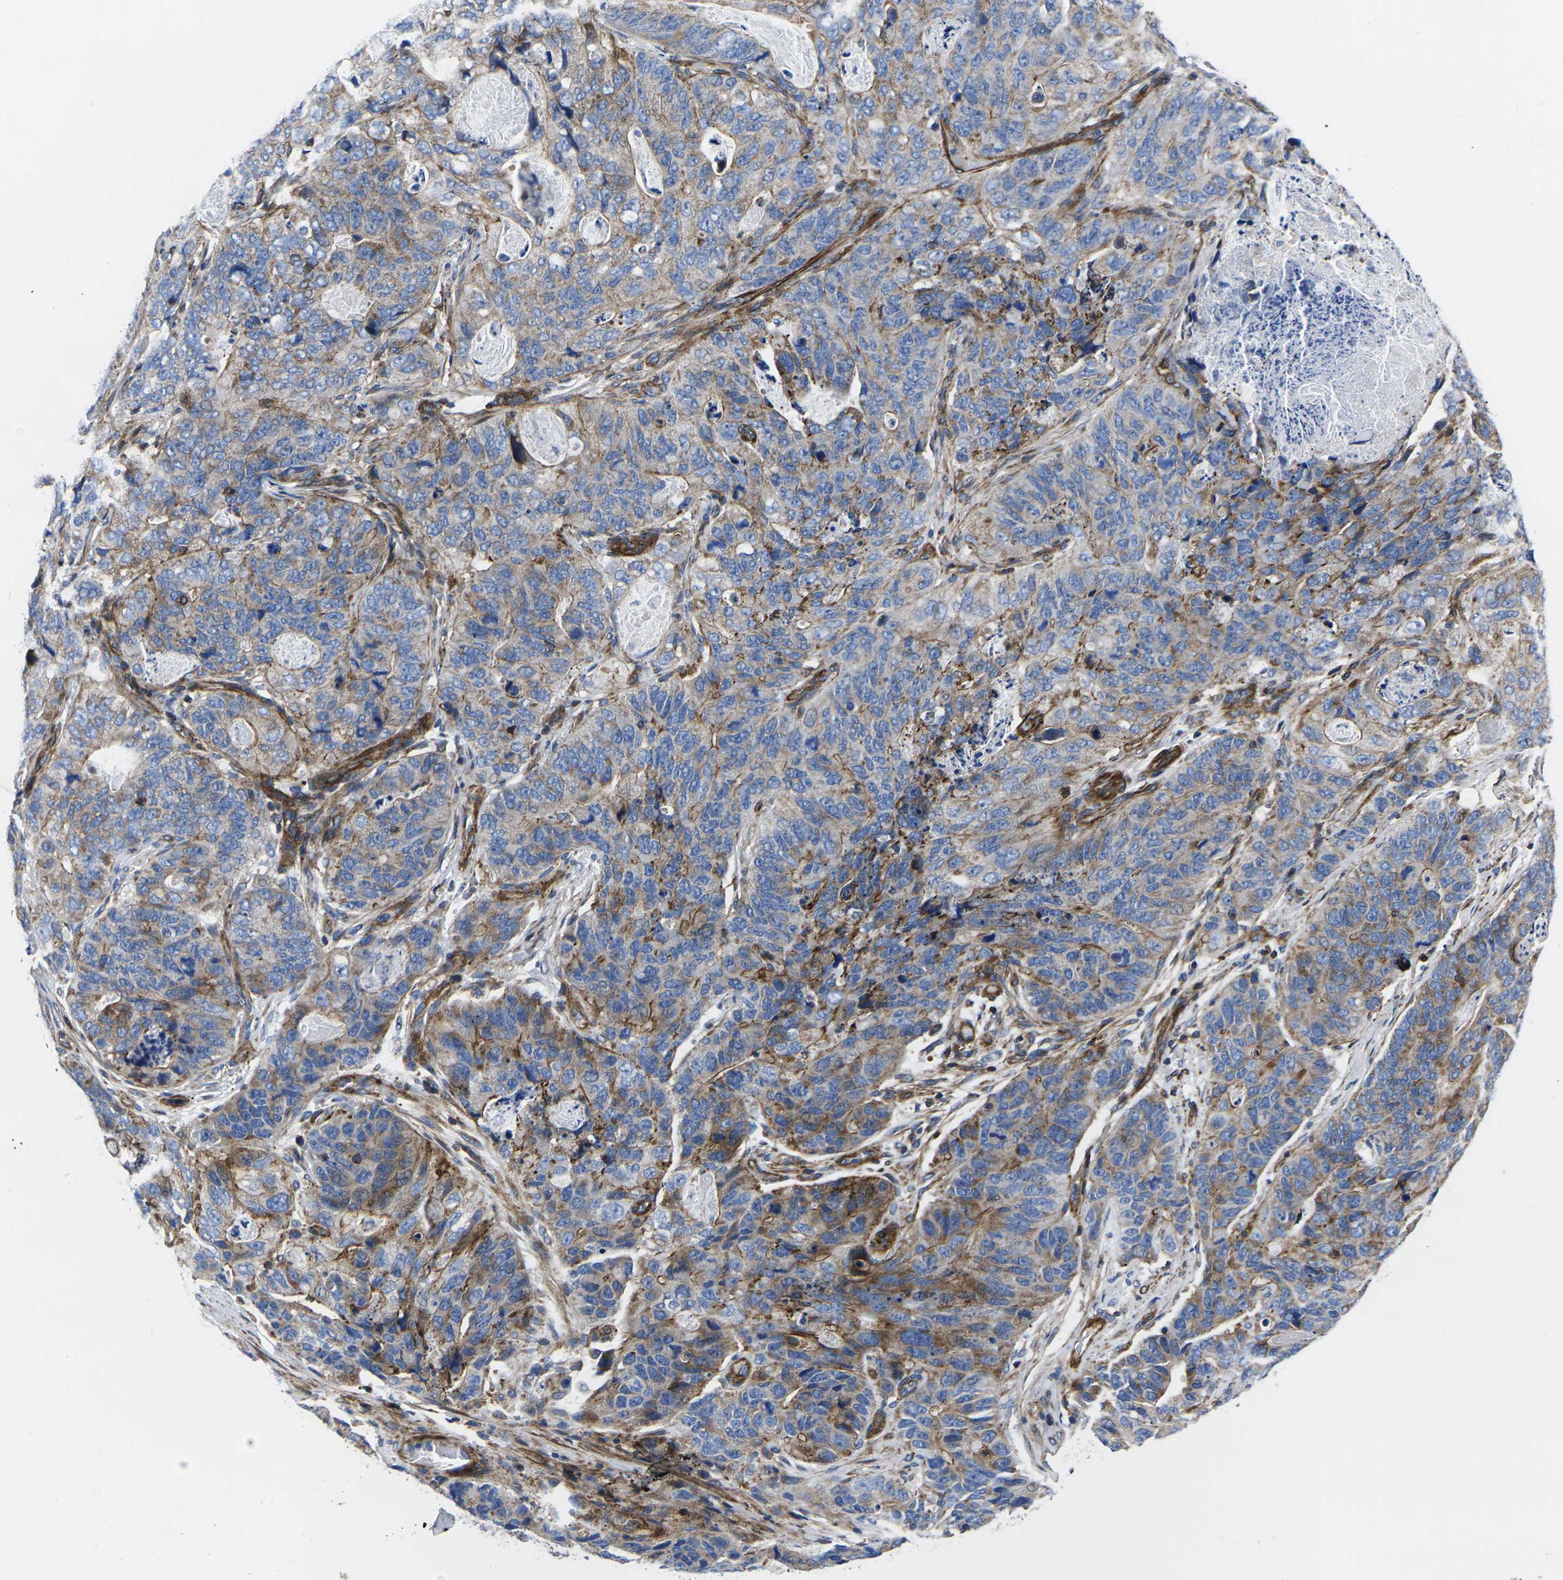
{"staining": {"intensity": "moderate", "quantity": "25%-75%", "location": "cytoplasmic/membranous"}, "tissue": "stomach cancer", "cell_type": "Tumor cells", "image_type": "cancer", "snomed": [{"axis": "morphology", "description": "Adenocarcinoma, NOS"}, {"axis": "topography", "description": "Stomach"}], "caption": "Protein expression analysis of adenocarcinoma (stomach) displays moderate cytoplasmic/membranous expression in approximately 25%-75% of tumor cells.", "gene": "GPR4", "patient": {"sex": "female", "age": 89}}